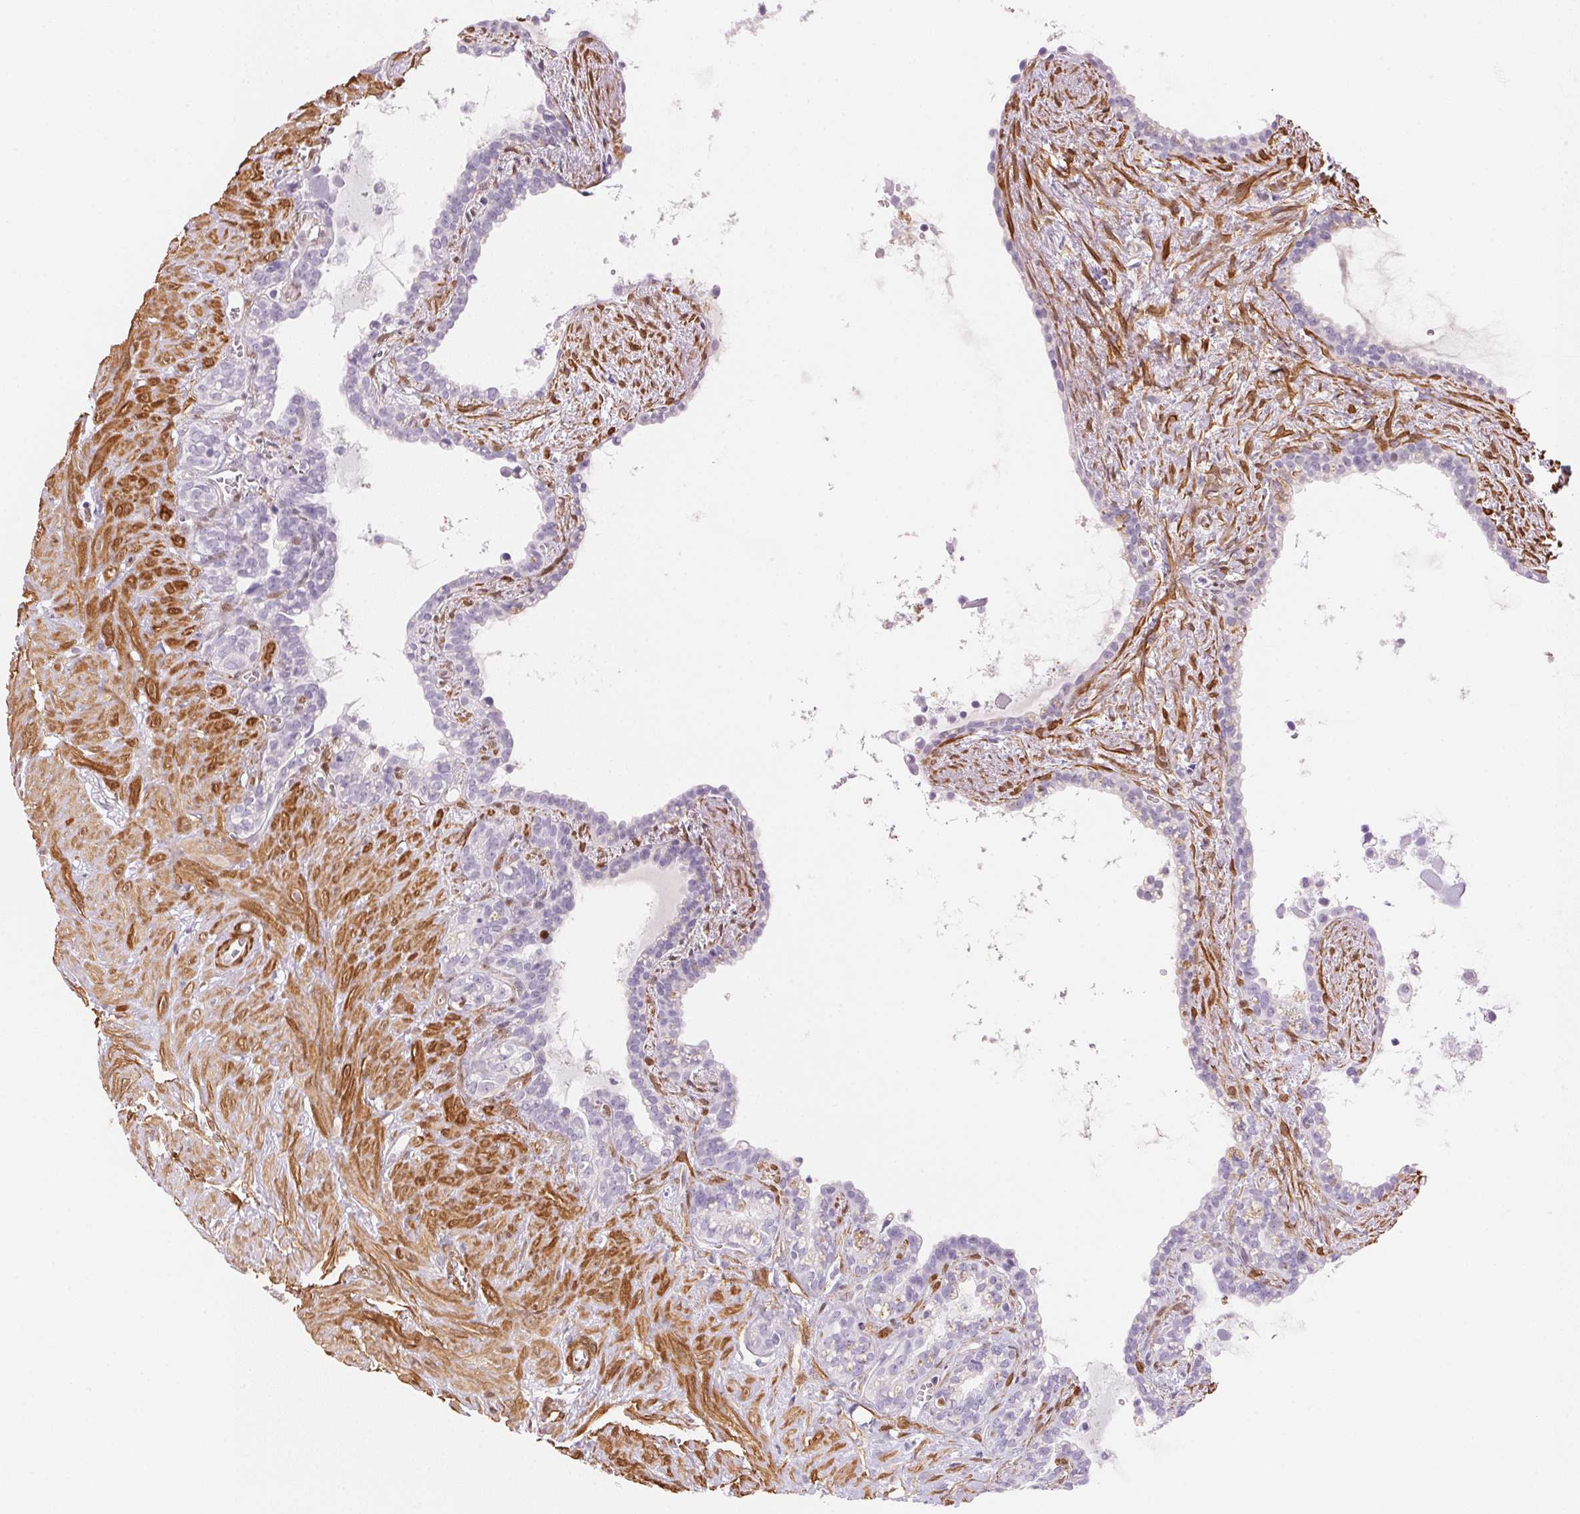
{"staining": {"intensity": "negative", "quantity": "none", "location": "none"}, "tissue": "seminal vesicle", "cell_type": "Glandular cells", "image_type": "normal", "snomed": [{"axis": "morphology", "description": "Normal tissue, NOS"}, {"axis": "topography", "description": "Seminal veicle"}], "caption": "A high-resolution histopathology image shows IHC staining of benign seminal vesicle, which demonstrates no significant staining in glandular cells.", "gene": "SMTN", "patient": {"sex": "male", "age": 76}}